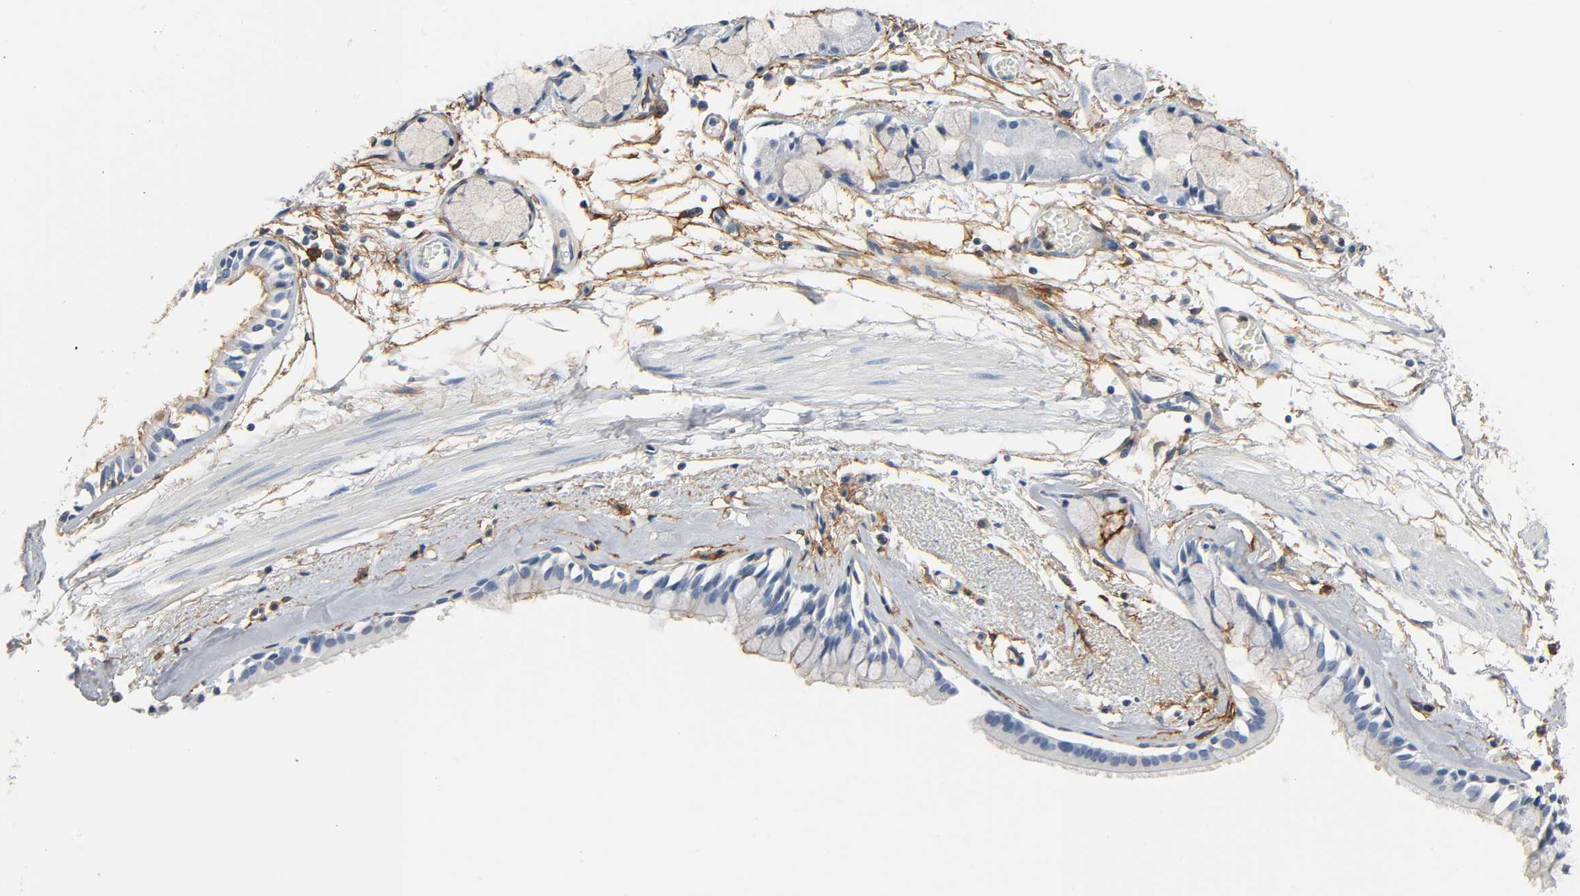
{"staining": {"intensity": "moderate", "quantity": "25%-75%", "location": "cytoplasmic/membranous"}, "tissue": "bronchus", "cell_type": "Respiratory epithelial cells", "image_type": "normal", "snomed": [{"axis": "morphology", "description": "Normal tissue, NOS"}, {"axis": "topography", "description": "Bronchus"}, {"axis": "topography", "description": "Lung"}], "caption": "There is medium levels of moderate cytoplasmic/membranous staining in respiratory epithelial cells of benign bronchus, as demonstrated by immunohistochemical staining (brown color).", "gene": "ANPEP", "patient": {"sex": "female", "age": 56}}